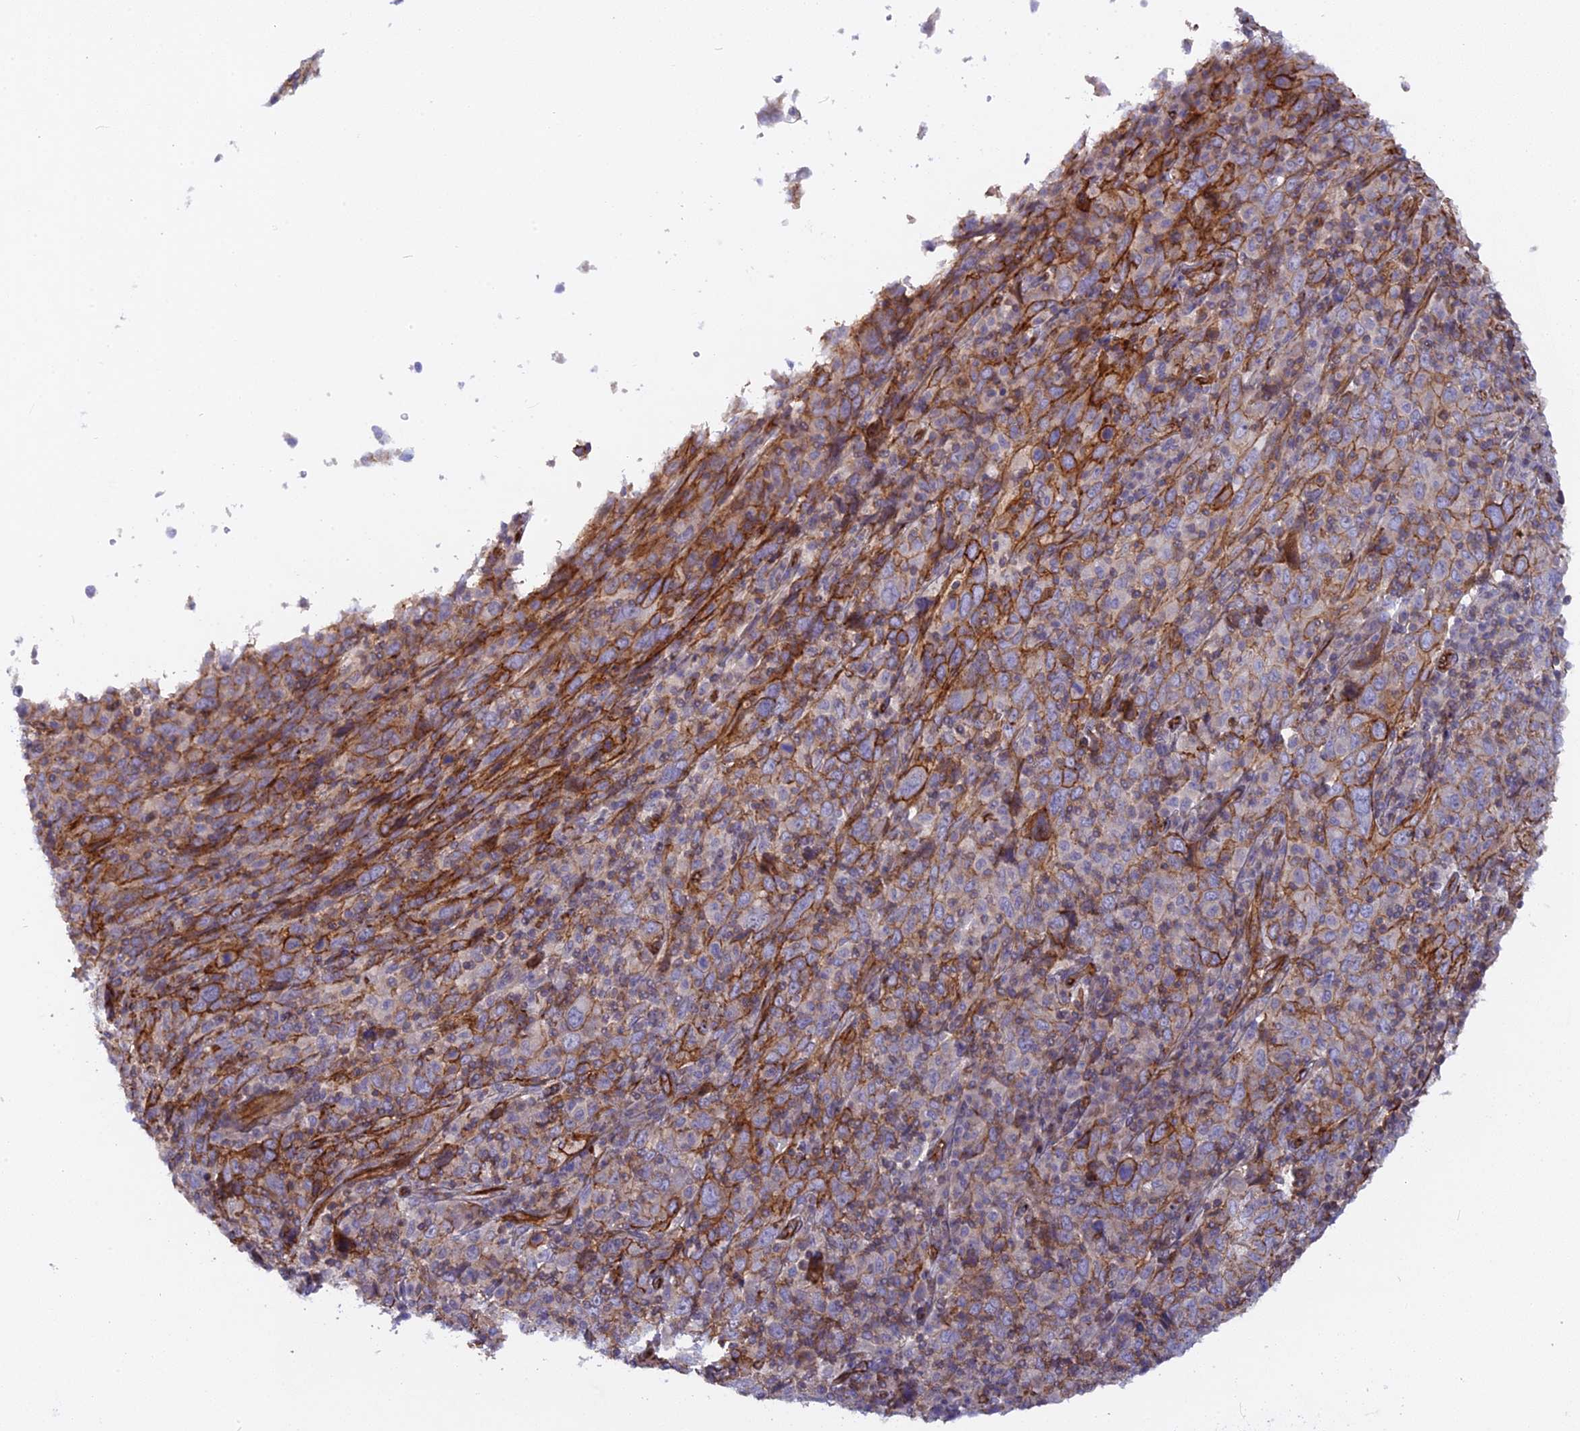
{"staining": {"intensity": "strong", "quantity": "25%-75%", "location": "cytoplasmic/membranous"}, "tissue": "cervical cancer", "cell_type": "Tumor cells", "image_type": "cancer", "snomed": [{"axis": "morphology", "description": "Squamous cell carcinoma, NOS"}, {"axis": "topography", "description": "Cervix"}], "caption": "Brown immunohistochemical staining in human squamous cell carcinoma (cervical) shows strong cytoplasmic/membranous positivity in about 25%-75% of tumor cells.", "gene": "CNBD2", "patient": {"sex": "female", "age": 46}}